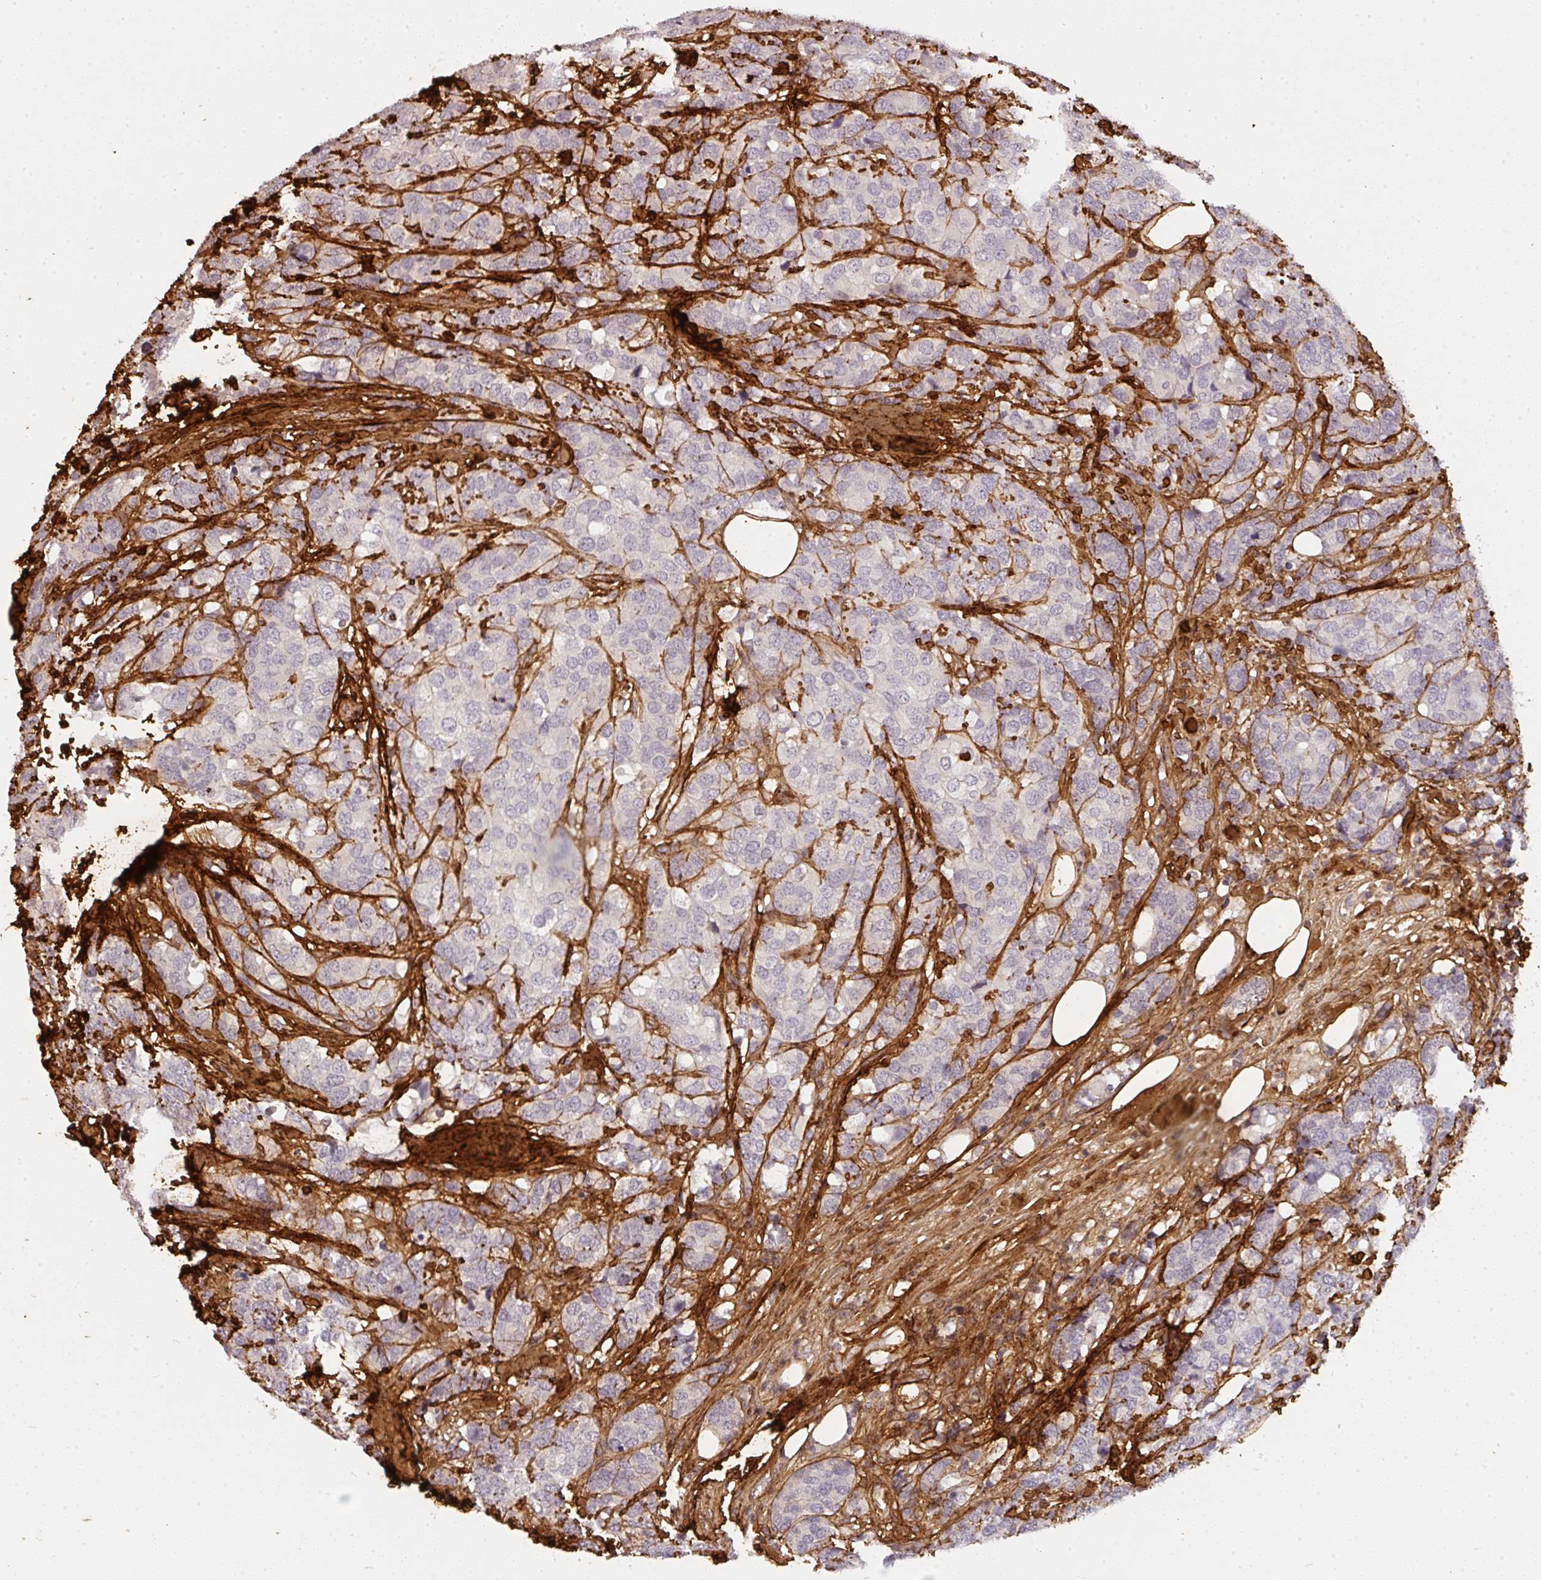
{"staining": {"intensity": "negative", "quantity": "none", "location": "none"}, "tissue": "breast cancer", "cell_type": "Tumor cells", "image_type": "cancer", "snomed": [{"axis": "morphology", "description": "Lobular carcinoma"}, {"axis": "topography", "description": "Breast"}], "caption": "IHC image of neoplastic tissue: human breast cancer (lobular carcinoma) stained with DAB displays no significant protein staining in tumor cells.", "gene": "COL3A1", "patient": {"sex": "female", "age": 59}}